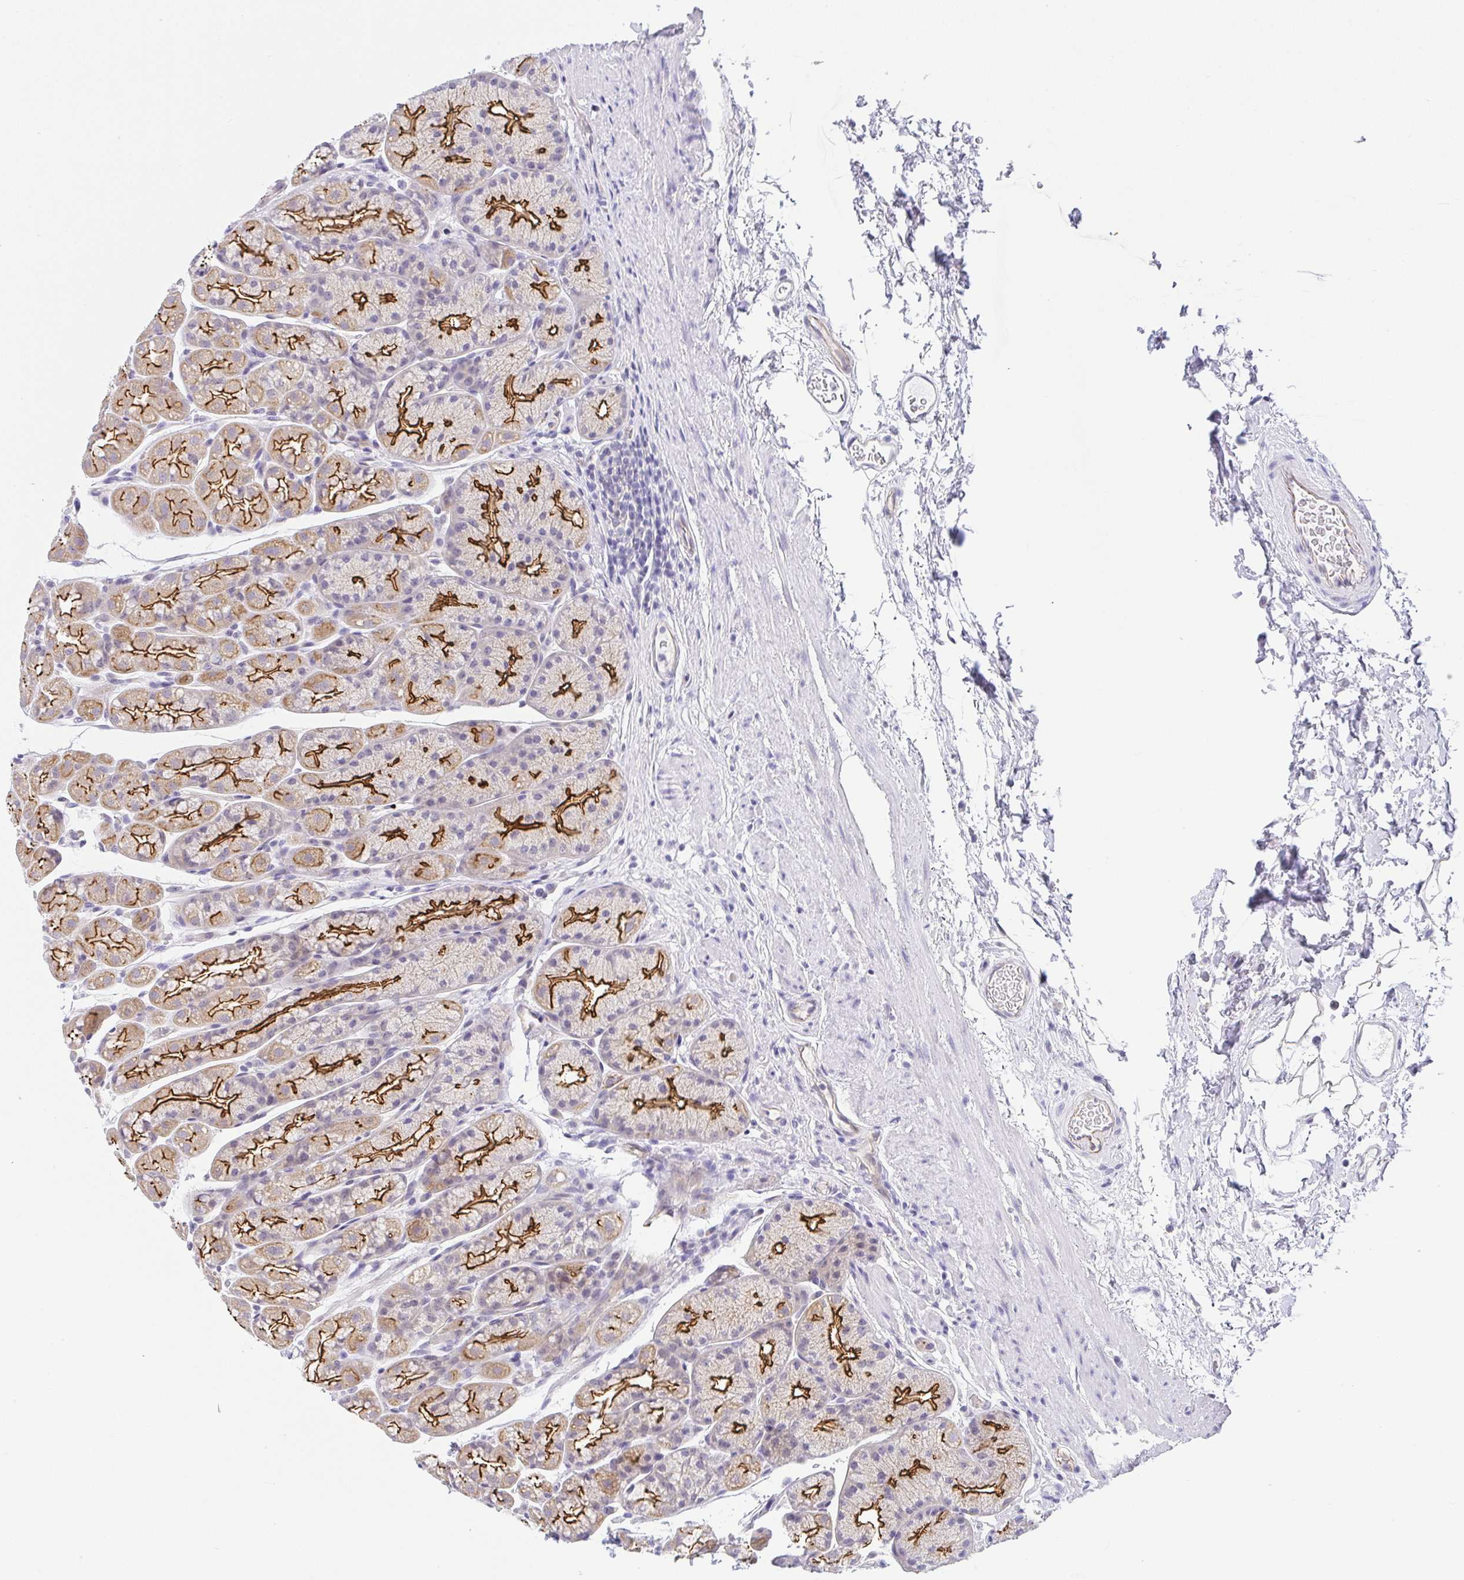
{"staining": {"intensity": "strong", "quantity": "25%-75%", "location": "cytoplasmic/membranous"}, "tissue": "stomach", "cell_type": "Glandular cells", "image_type": "normal", "snomed": [{"axis": "morphology", "description": "Normal tissue, NOS"}, {"axis": "topography", "description": "Stomach, lower"}], "caption": "Protein analysis of unremarkable stomach exhibits strong cytoplasmic/membranous staining in approximately 25%-75% of glandular cells. (DAB (3,3'-diaminobenzidine) IHC, brown staining for protein, blue staining for nuclei).", "gene": "CGNL1", "patient": {"sex": "male", "age": 67}}